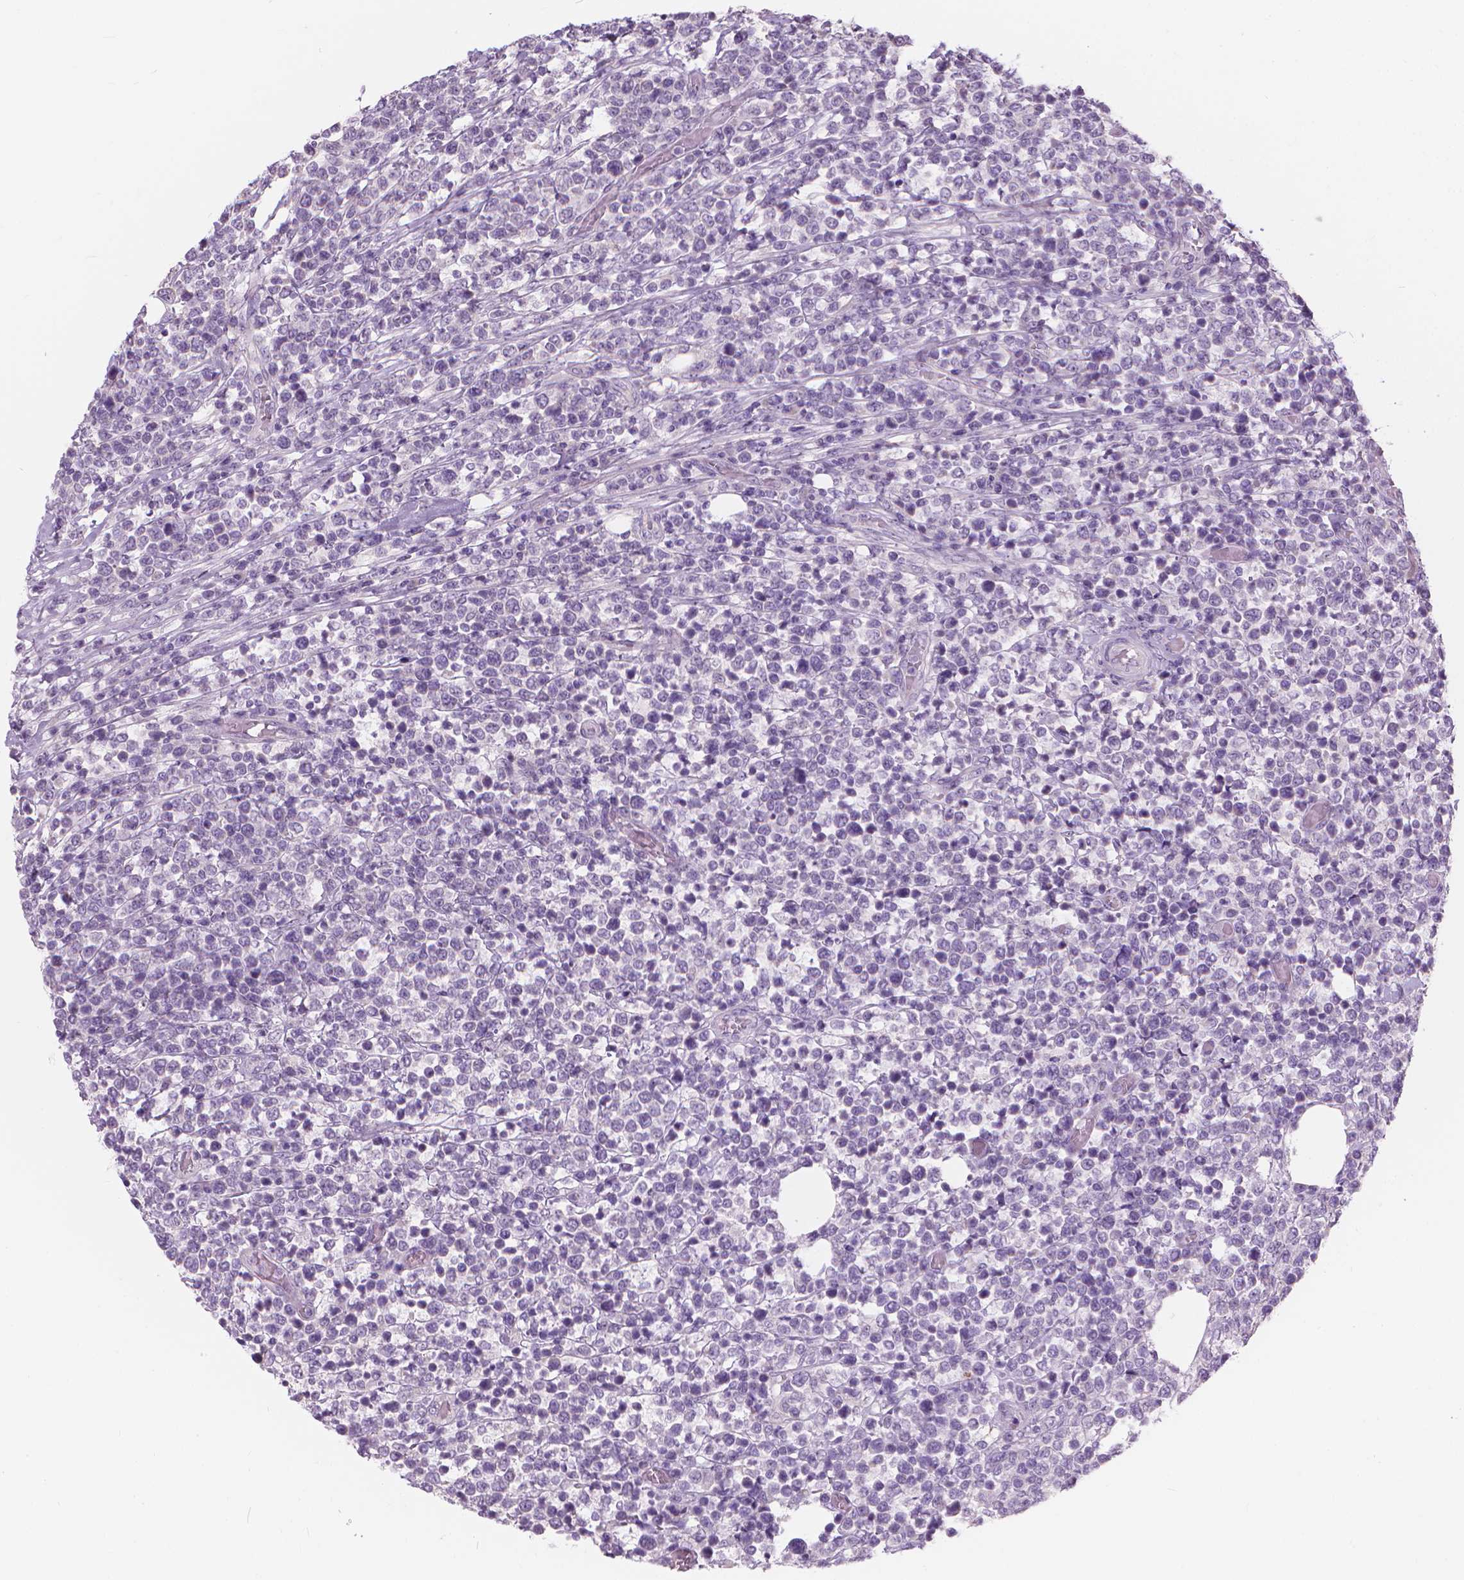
{"staining": {"intensity": "negative", "quantity": "none", "location": "none"}, "tissue": "lymphoma", "cell_type": "Tumor cells", "image_type": "cancer", "snomed": [{"axis": "morphology", "description": "Malignant lymphoma, non-Hodgkin's type, High grade"}, {"axis": "topography", "description": "Soft tissue"}], "caption": "Image shows no protein staining in tumor cells of malignant lymphoma, non-Hodgkin's type (high-grade) tissue.", "gene": "GPRC5A", "patient": {"sex": "female", "age": 56}}